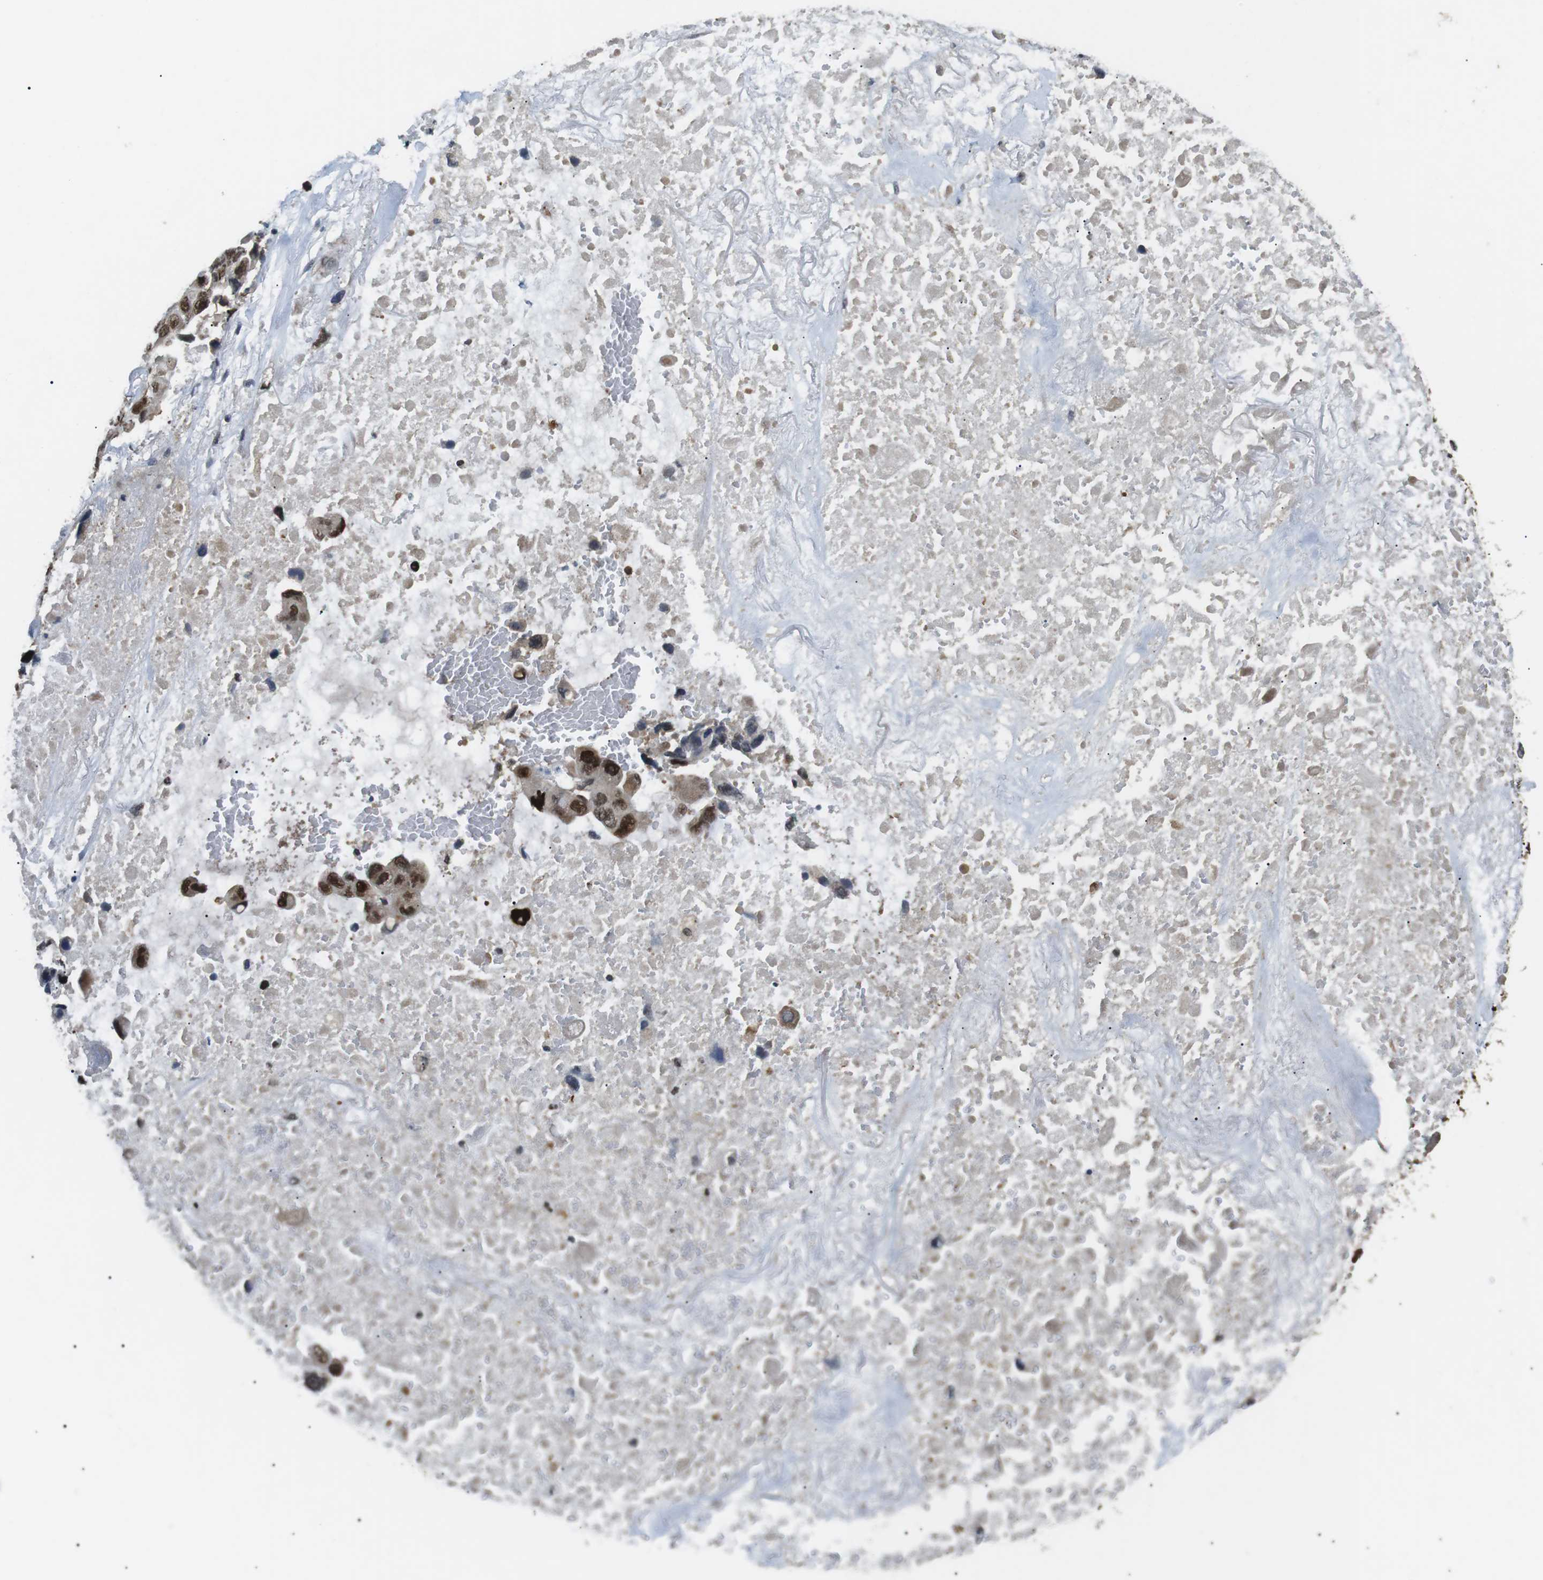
{"staining": {"intensity": "strong", "quantity": ">75%", "location": "nuclear"}, "tissue": "lung cancer", "cell_type": "Tumor cells", "image_type": "cancer", "snomed": [{"axis": "morphology", "description": "Squamous cell carcinoma, NOS"}, {"axis": "topography", "description": "Lung"}], "caption": "Strong nuclear positivity is seen in about >75% of tumor cells in lung squamous cell carcinoma. Immunohistochemistry stains the protein in brown and the nuclei are stained blue.", "gene": "ORAI3", "patient": {"sex": "female", "age": 73}}